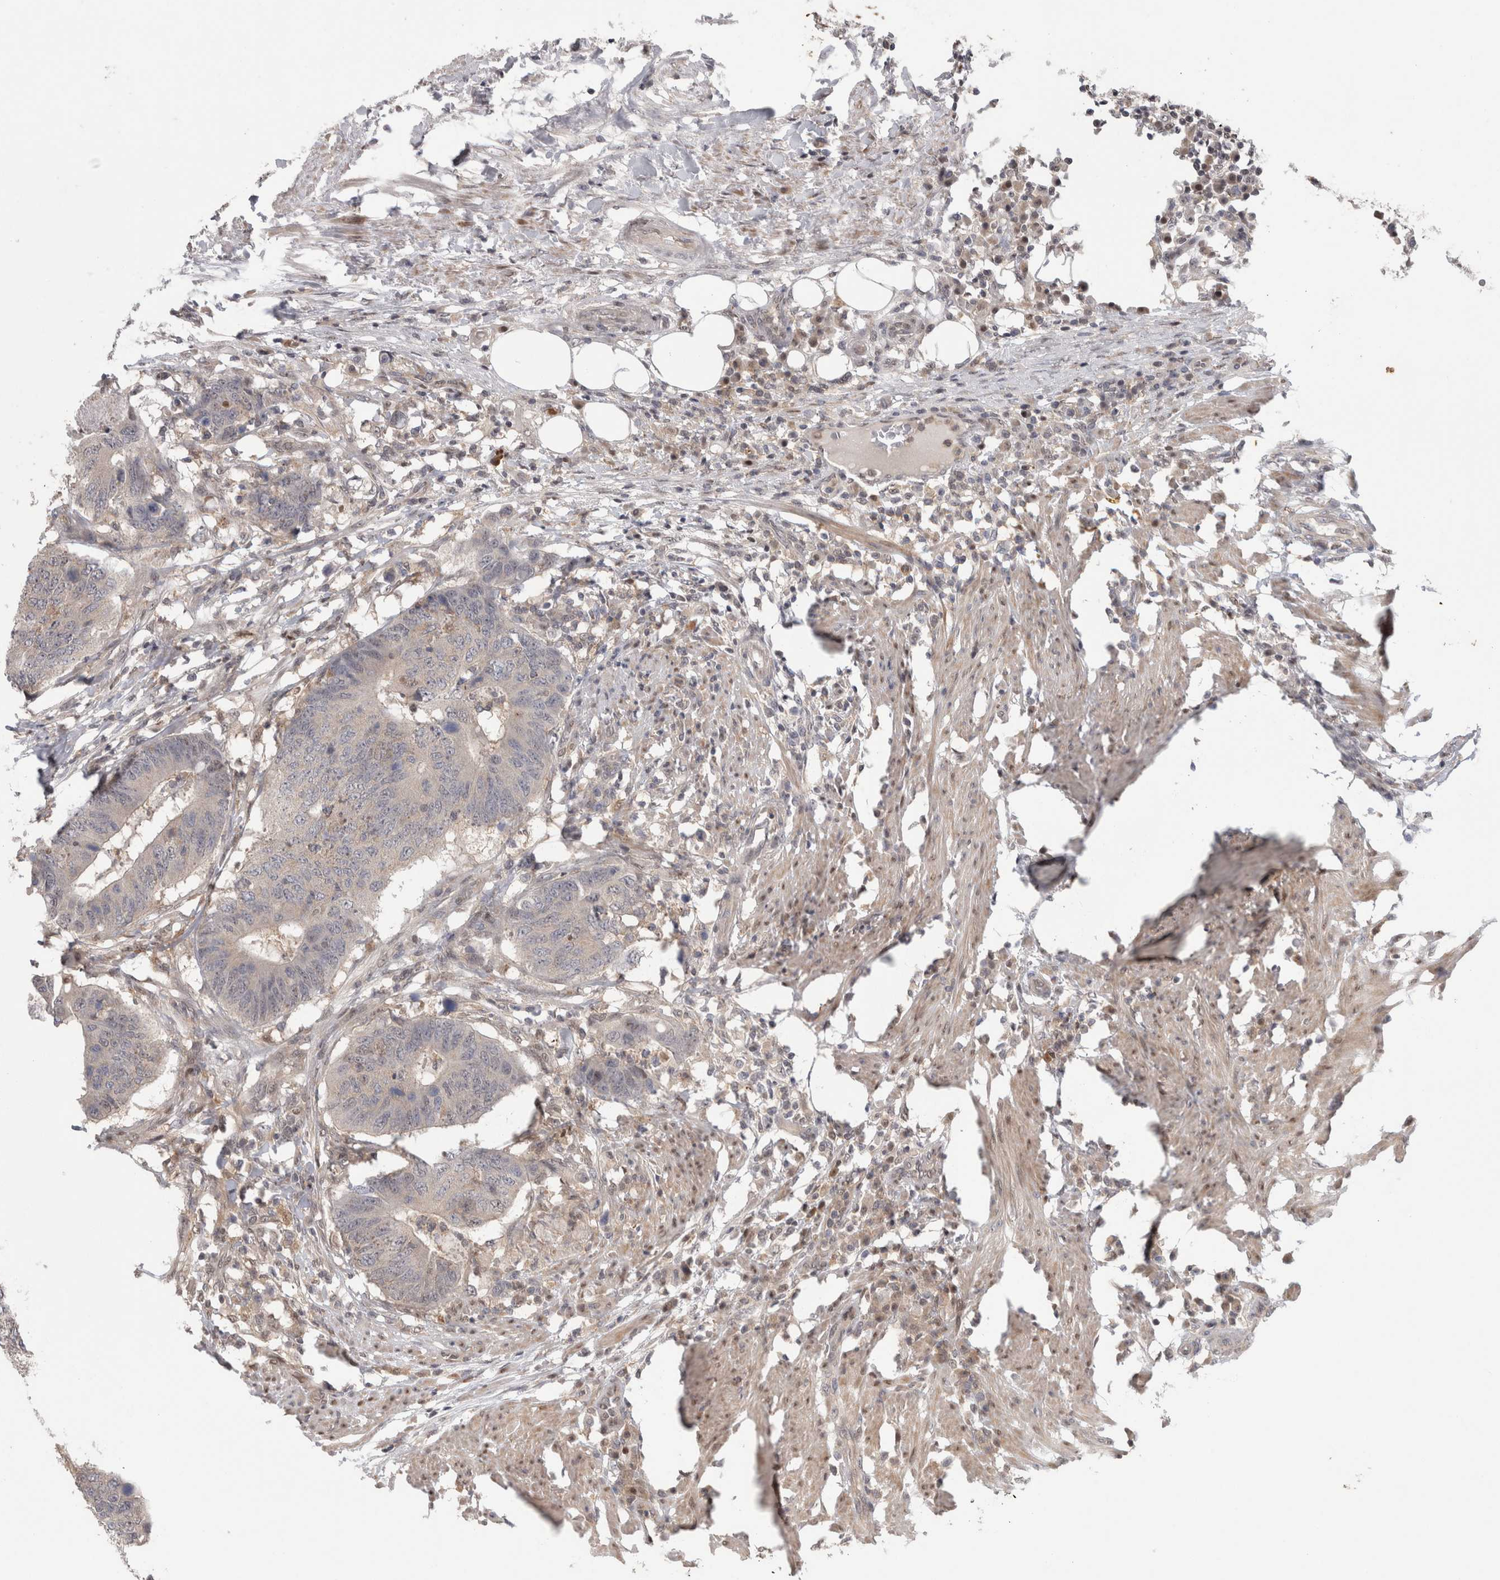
{"staining": {"intensity": "negative", "quantity": "none", "location": "none"}, "tissue": "colorectal cancer", "cell_type": "Tumor cells", "image_type": "cancer", "snomed": [{"axis": "morphology", "description": "Adenocarcinoma, NOS"}, {"axis": "topography", "description": "Colon"}], "caption": "This is an immunohistochemistry histopathology image of adenocarcinoma (colorectal). There is no staining in tumor cells.", "gene": "PIGP", "patient": {"sex": "male", "age": 56}}